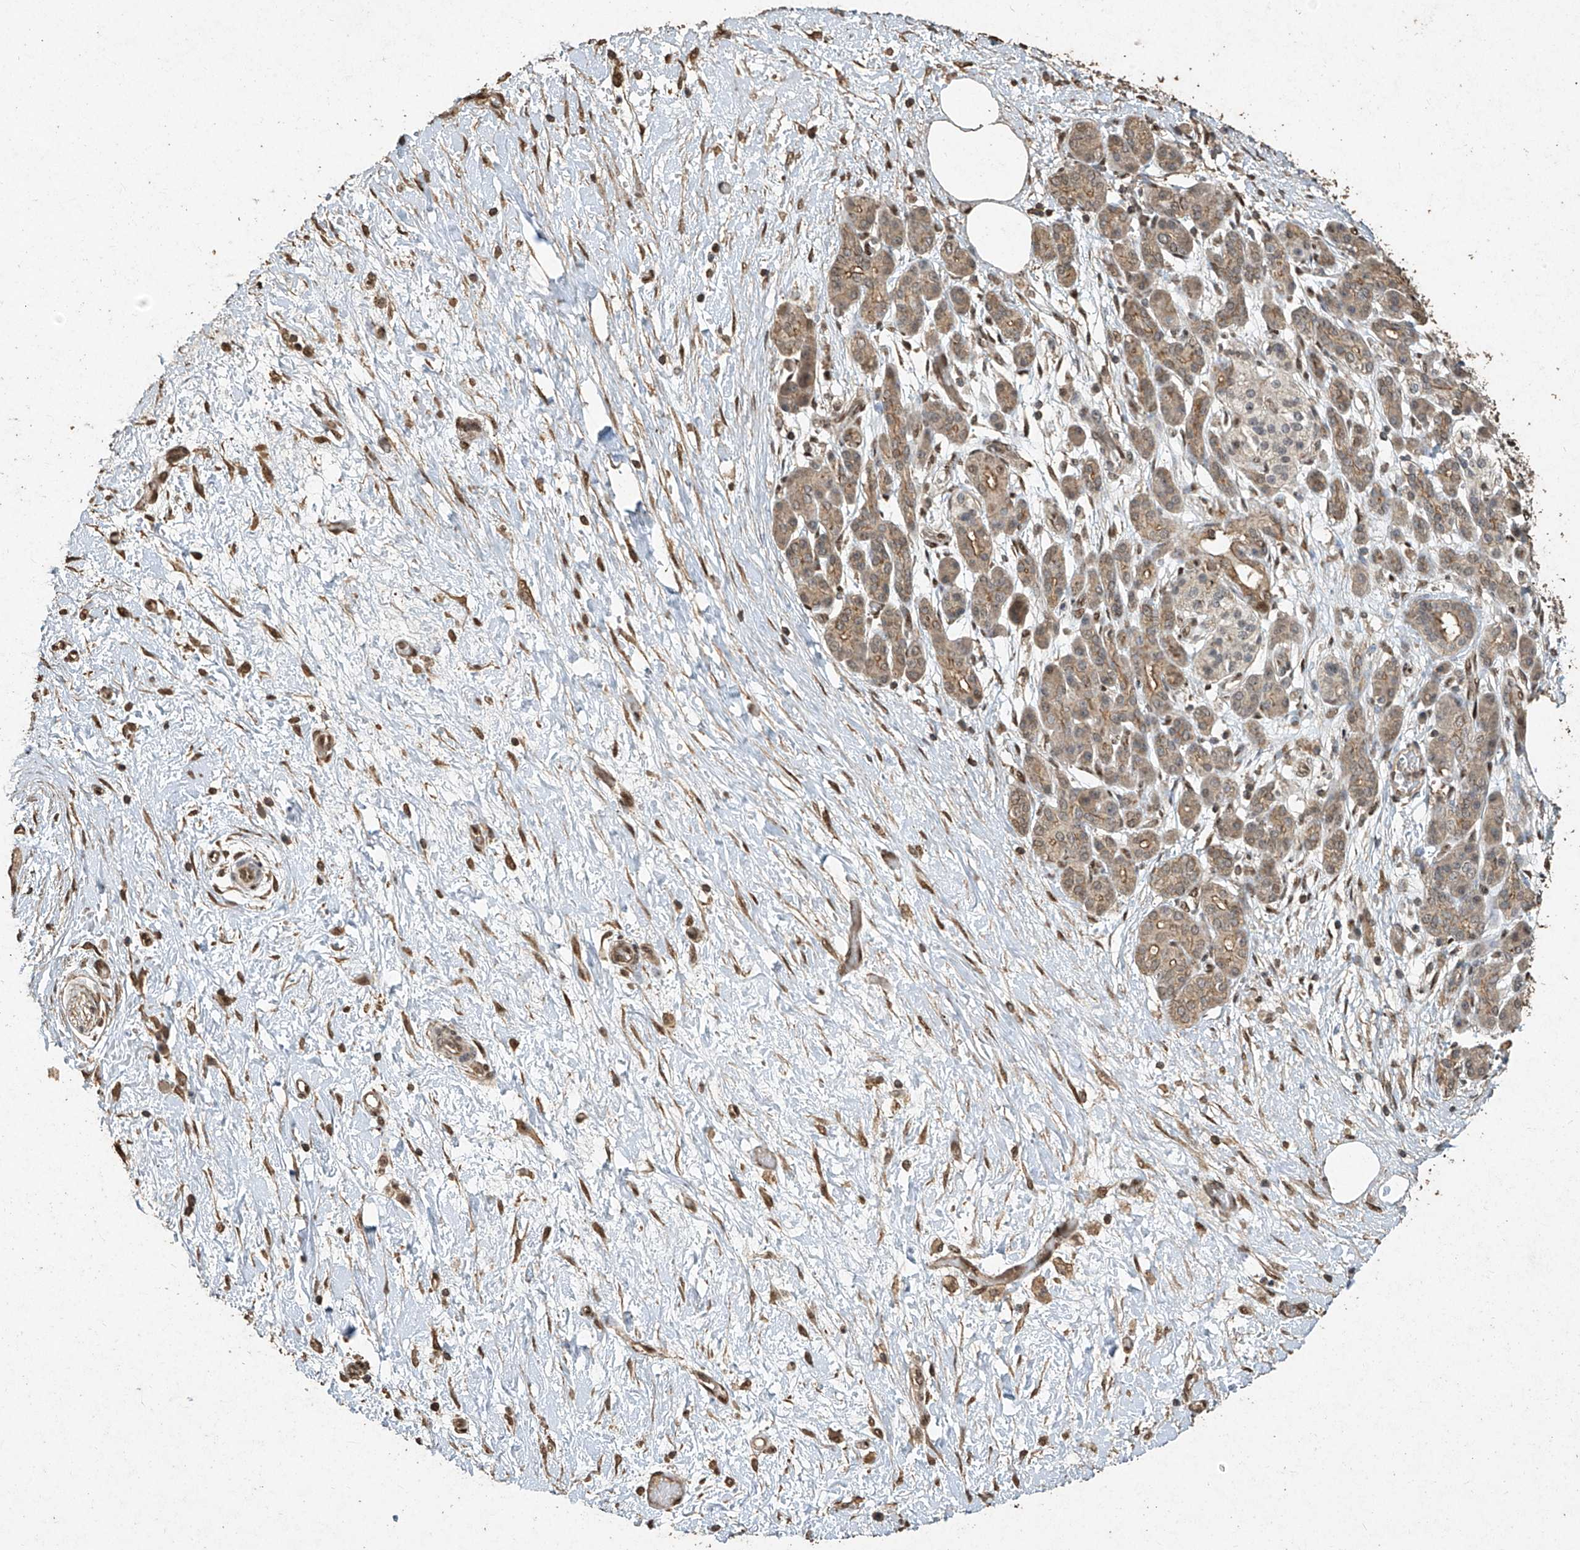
{"staining": {"intensity": "moderate", "quantity": "25%-75%", "location": "cytoplasmic/membranous"}, "tissue": "pancreatic cancer", "cell_type": "Tumor cells", "image_type": "cancer", "snomed": [{"axis": "morphology", "description": "Adenocarcinoma, NOS"}, {"axis": "topography", "description": "Pancreas"}], "caption": "This photomicrograph exhibits IHC staining of pancreatic cancer (adenocarcinoma), with medium moderate cytoplasmic/membranous expression in about 25%-75% of tumor cells.", "gene": "ERBB3", "patient": {"sex": "female", "age": 70}}